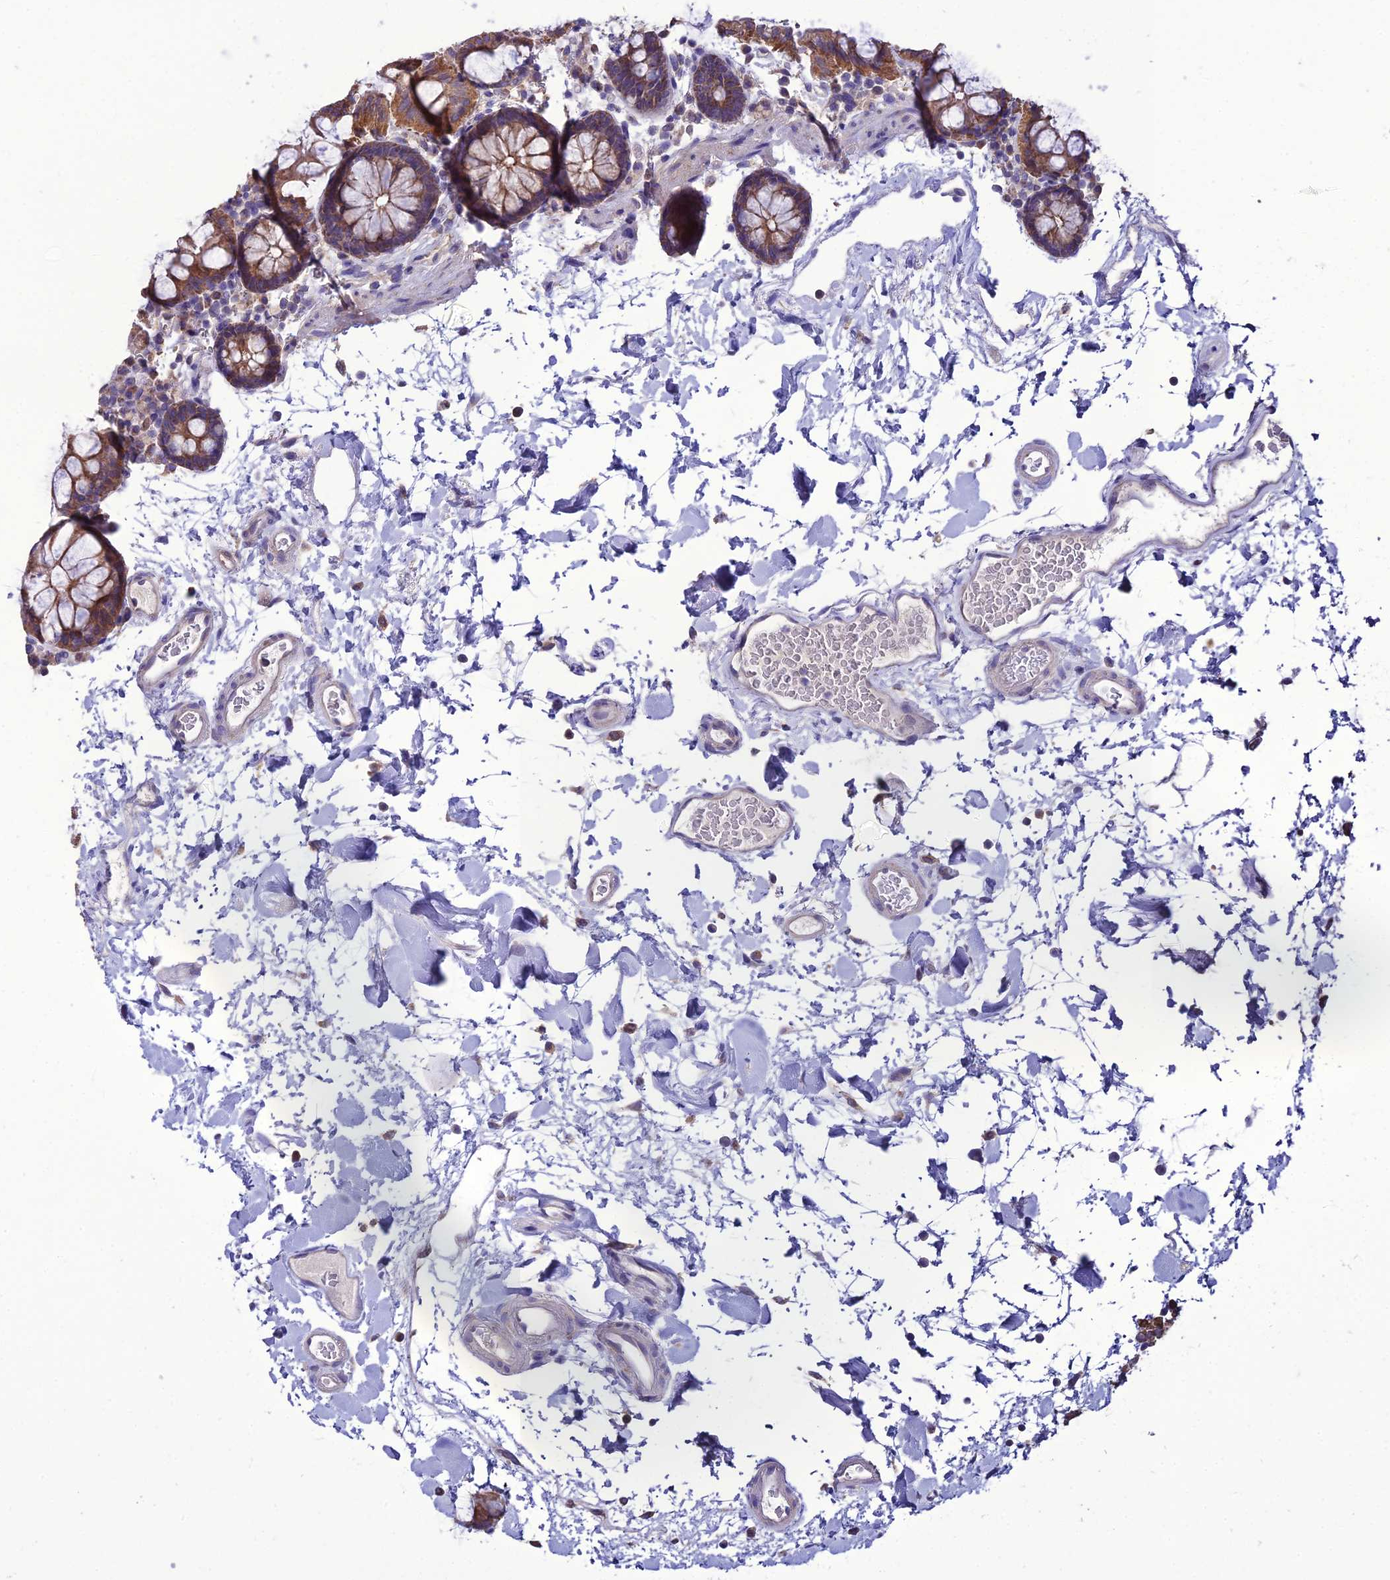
{"staining": {"intensity": "negative", "quantity": "none", "location": "none"}, "tissue": "colon", "cell_type": "Endothelial cells", "image_type": "normal", "snomed": [{"axis": "morphology", "description": "Normal tissue, NOS"}, {"axis": "topography", "description": "Colon"}], "caption": "The IHC histopathology image has no significant positivity in endothelial cells of colon.", "gene": "HOGA1", "patient": {"sex": "male", "age": 75}}